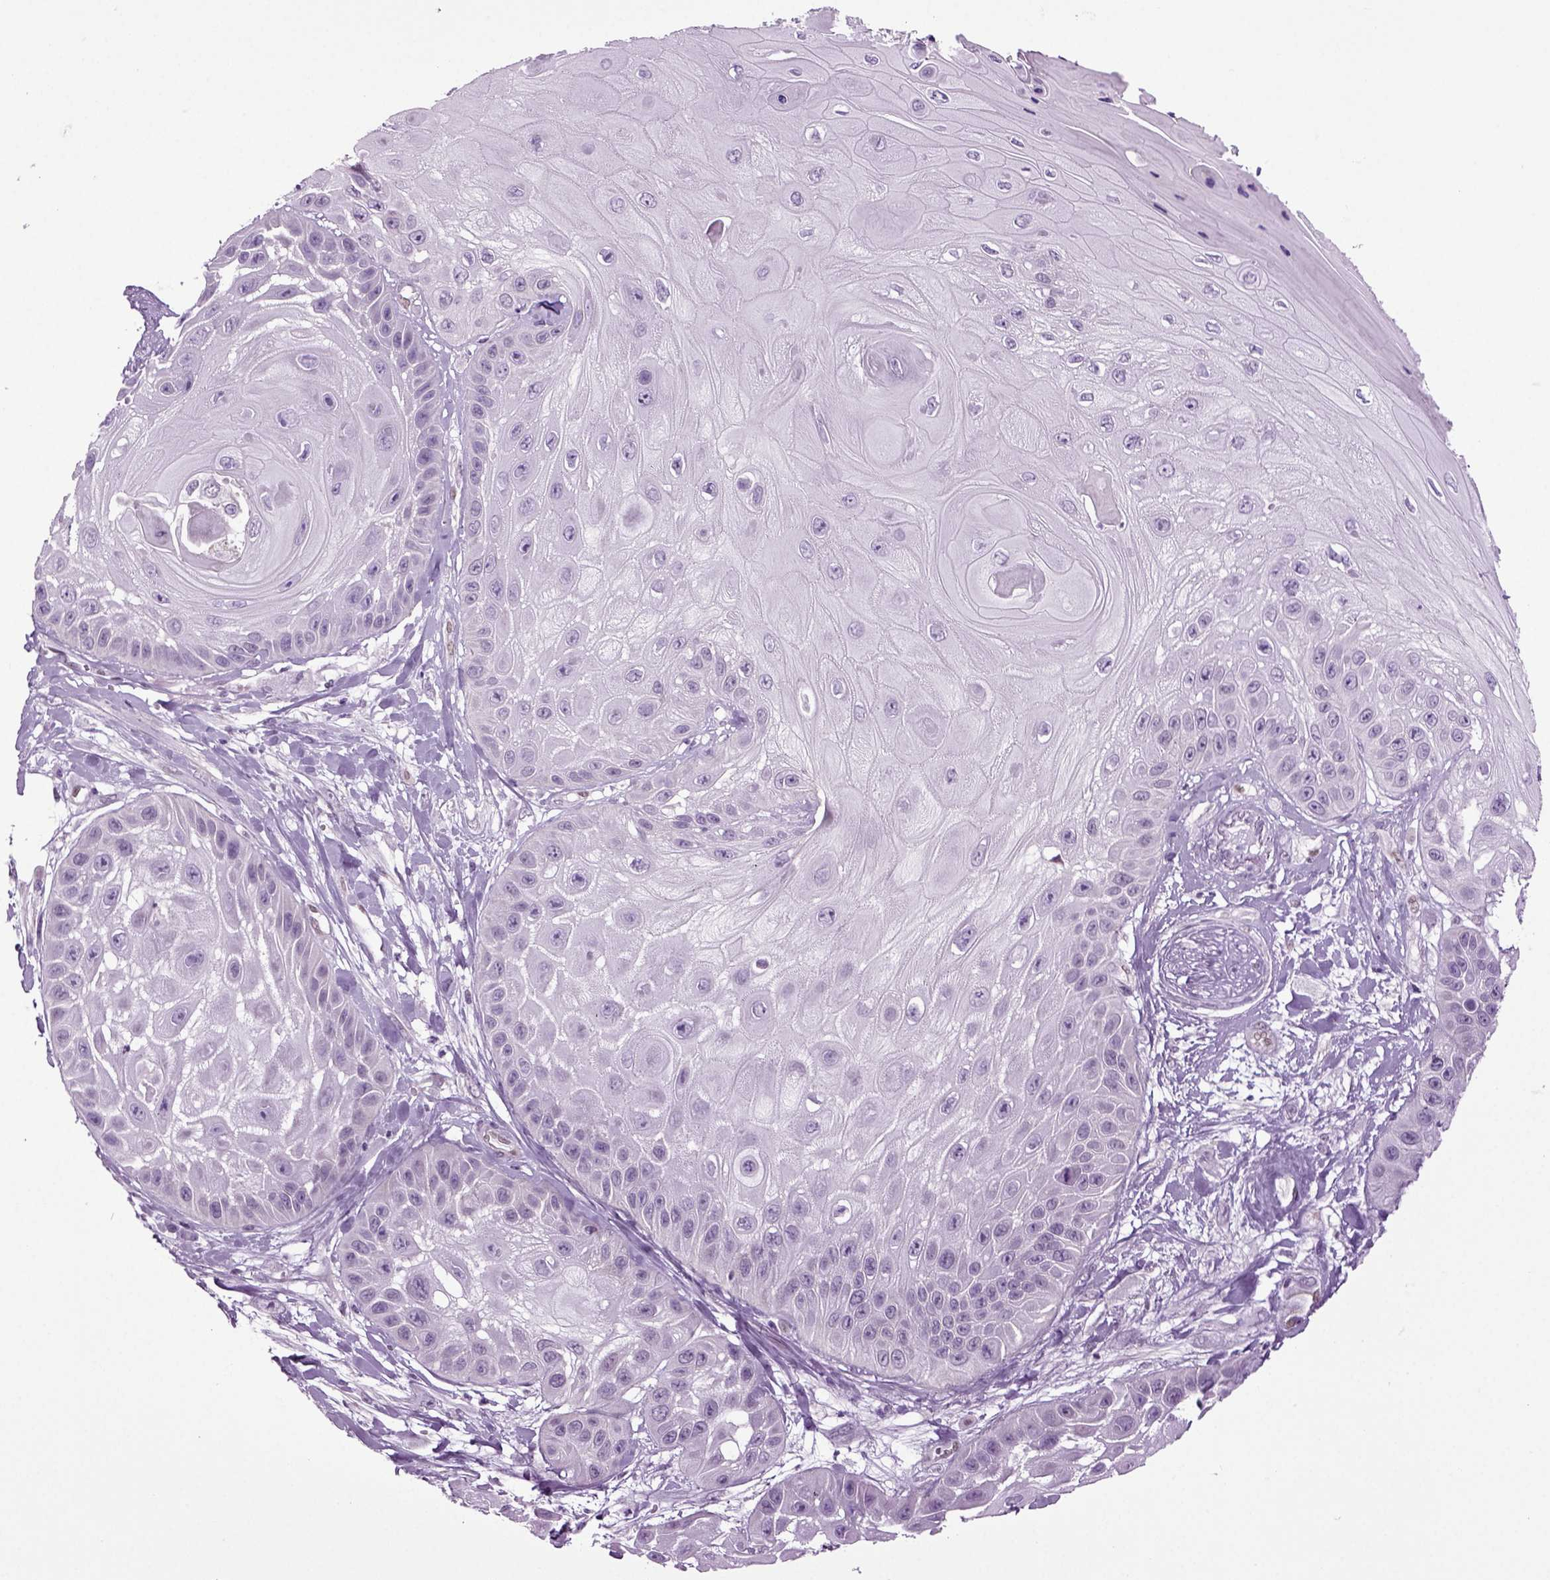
{"staining": {"intensity": "negative", "quantity": "none", "location": "none"}, "tissue": "skin cancer", "cell_type": "Tumor cells", "image_type": "cancer", "snomed": [{"axis": "morphology", "description": "Normal tissue, NOS"}, {"axis": "morphology", "description": "Squamous cell carcinoma, NOS"}, {"axis": "topography", "description": "Skin"}], "caption": "DAB (3,3'-diaminobenzidine) immunohistochemical staining of skin cancer (squamous cell carcinoma) demonstrates no significant positivity in tumor cells.", "gene": "RFX3", "patient": {"sex": "male", "age": 79}}